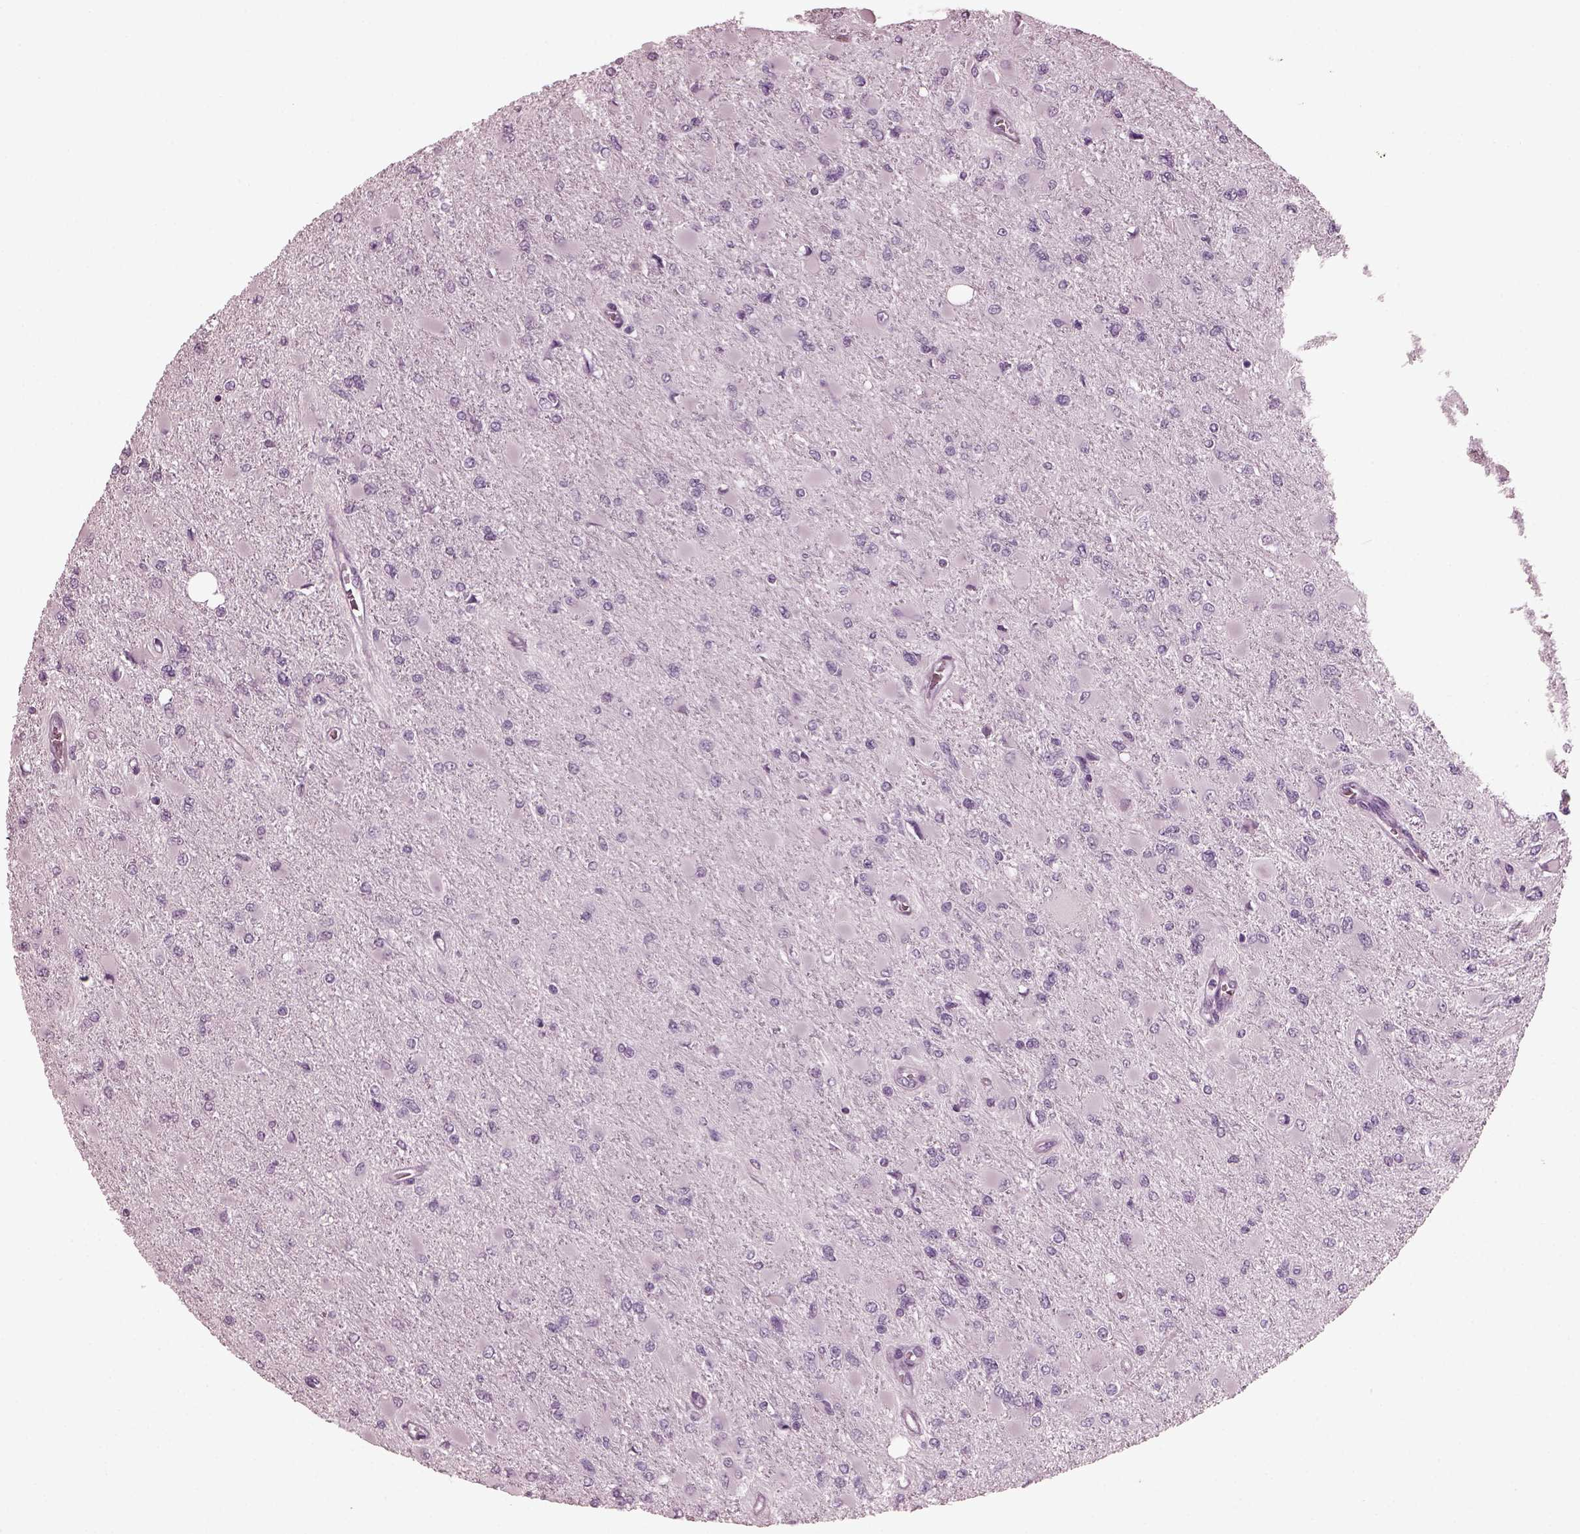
{"staining": {"intensity": "negative", "quantity": "none", "location": "none"}, "tissue": "glioma", "cell_type": "Tumor cells", "image_type": "cancer", "snomed": [{"axis": "morphology", "description": "Glioma, malignant, High grade"}, {"axis": "topography", "description": "Cerebral cortex"}], "caption": "IHC image of human glioma stained for a protein (brown), which shows no expression in tumor cells.", "gene": "RCVRN", "patient": {"sex": "female", "age": 36}}